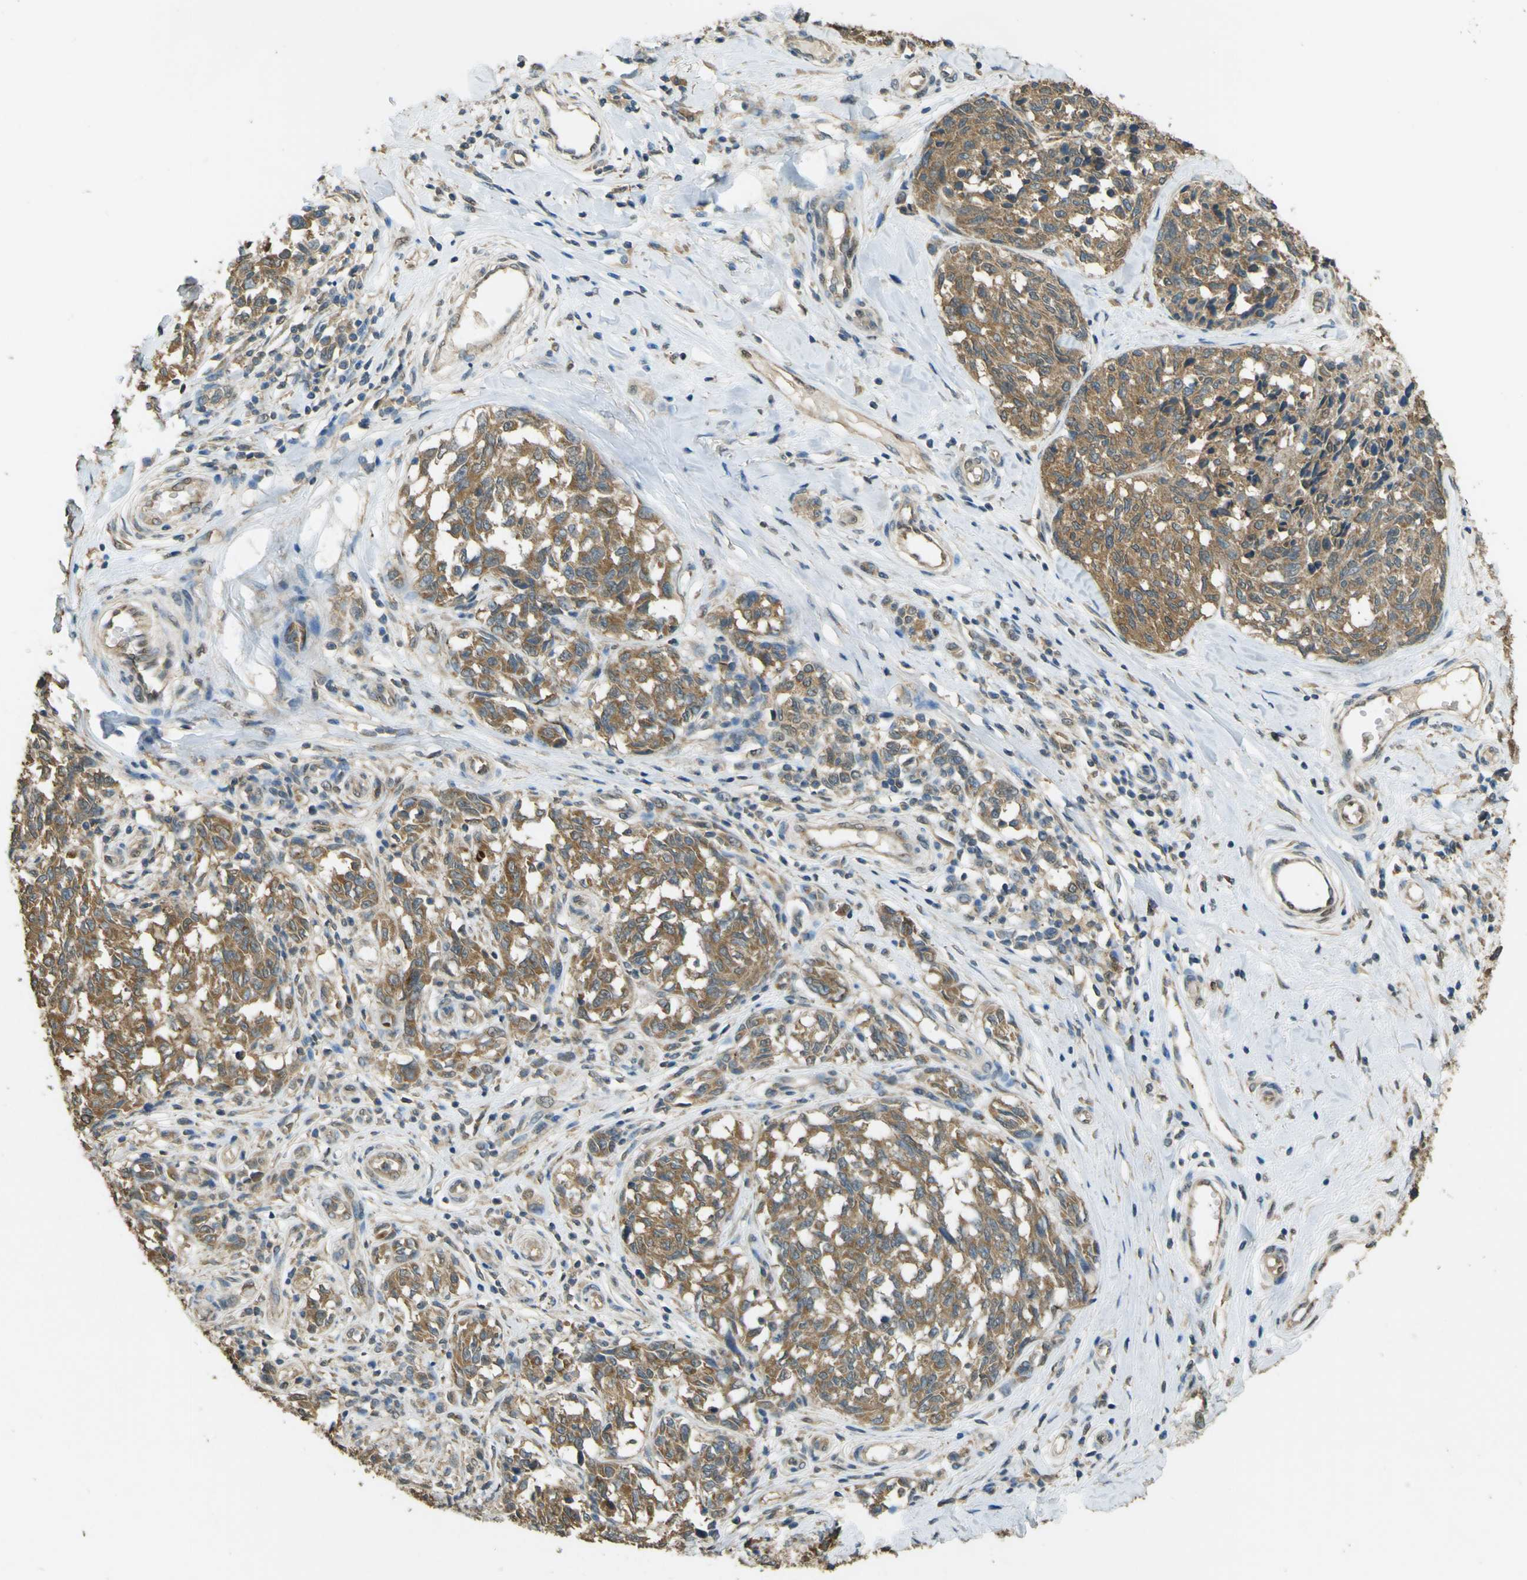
{"staining": {"intensity": "moderate", "quantity": ">75%", "location": "cytoplasmic/membranous"}, "tissue": "melanoma", "cell_type": "Tumor cells", "image_type": "cancer", "snomed": [{"axis": "morphology", "description": "Malignant melanoma, NOS"}, {"axis": "topography", "description": "Skin"}], "caption": "IHC photomicrograph of human malignant melanoma stained for a protein (brown), which exhibits medium levels of moderate cytoplasmic/membranous positivity in about >75% of tumor cells.", "gene": "GOLGA1", "patient": {"sex": "female", "age": 64}}